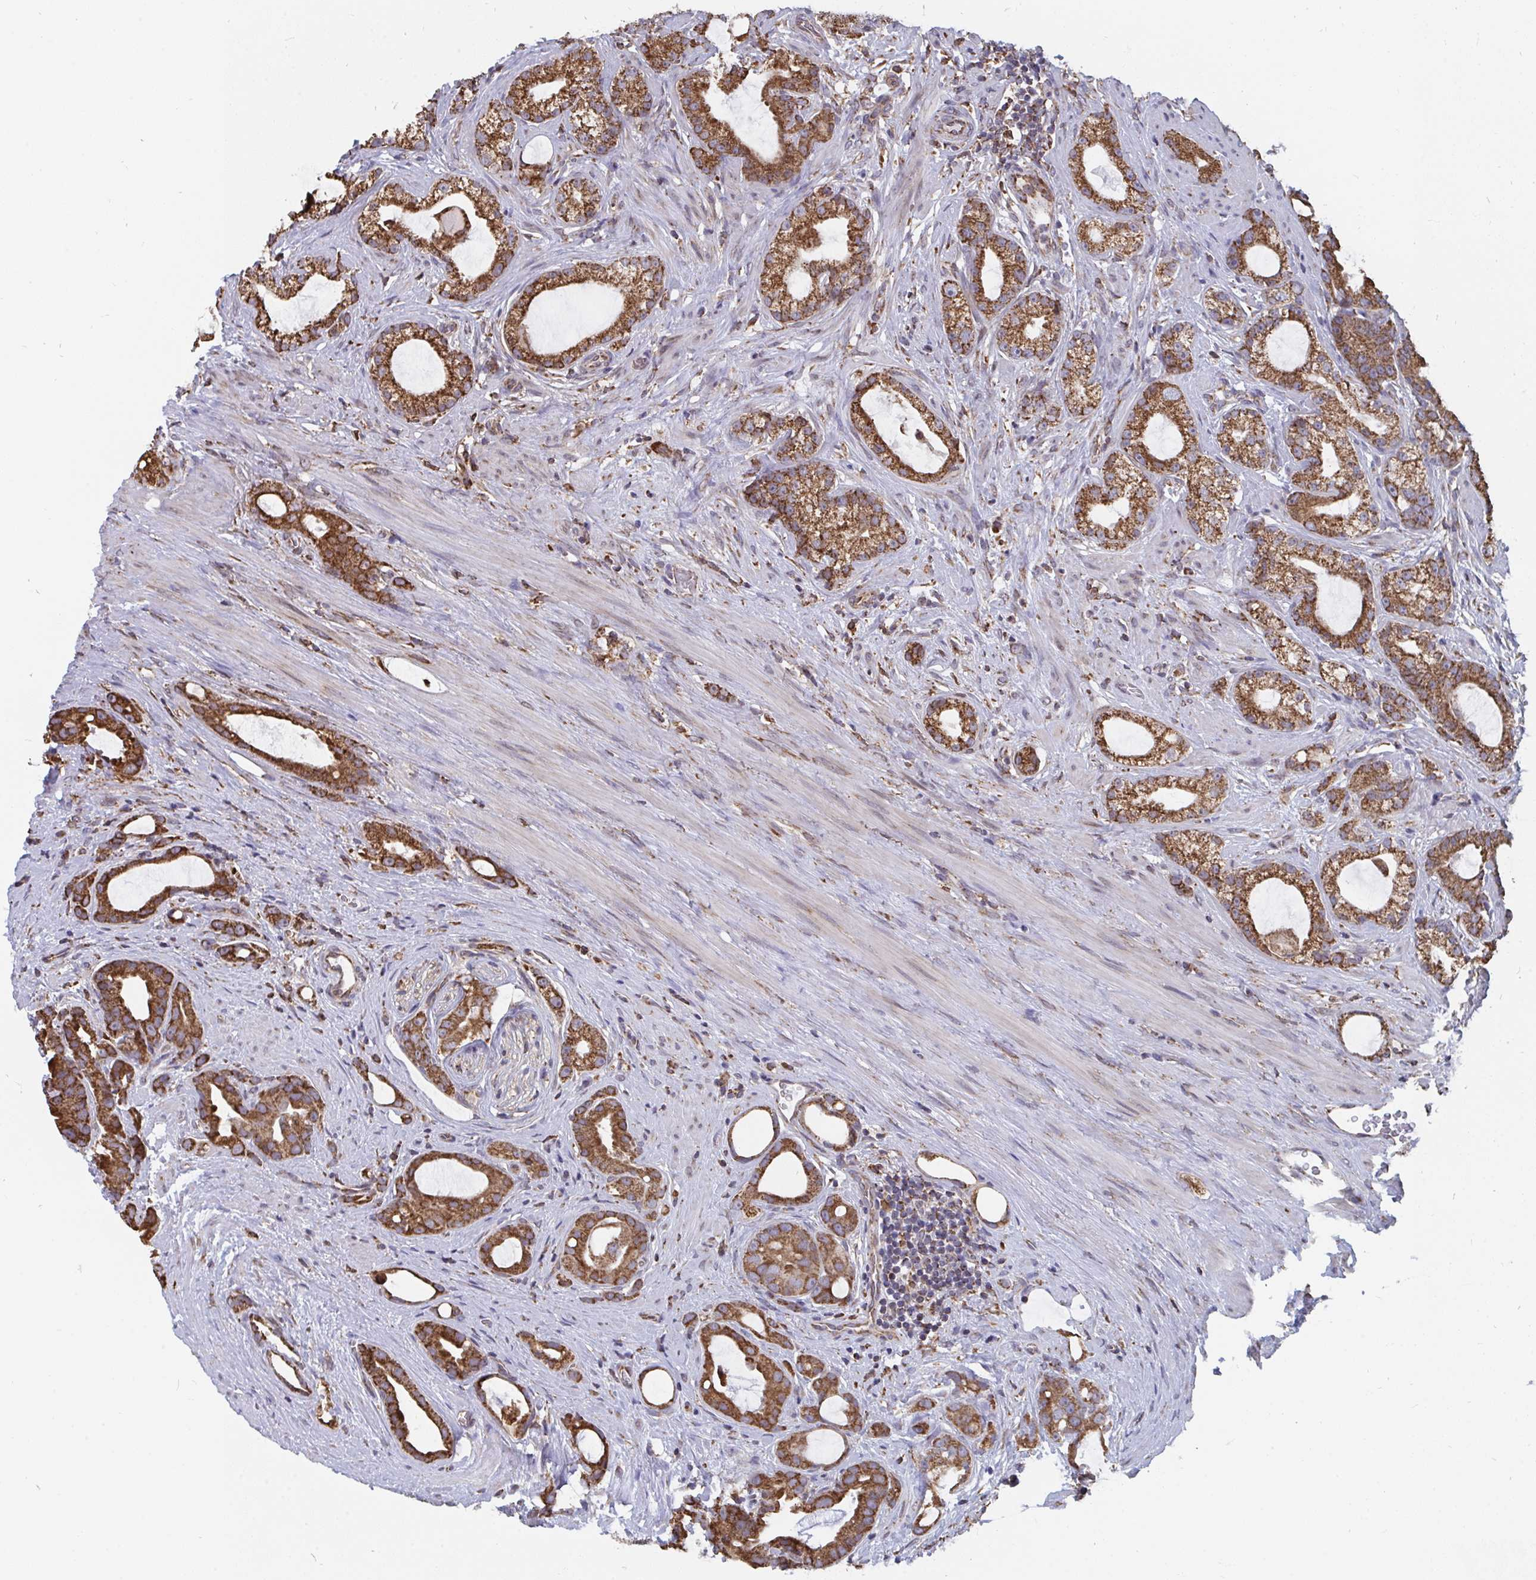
{"staining": {"intensity": "moderate", "quantity": ">75%", "location": "cytoplasmic/membranous"}, "tissue": "prostate cancer", "cell_type": "Tumor cells", "image_type": "cancer", "snomed": [{"axis": "morphology", "description": "Adenocarcinoma, High grade"}, {"axis": "topography", "description": "Prostate"}], "caption": "The immunohistochemical stain highlights moderate cytoplasmic/membranous positivity in tumor cells of adenocarcinoma (high-grade) (prostate) tissue.", "gene": "ELAVL1", "patient": {"sex": "male", "age": 65}}